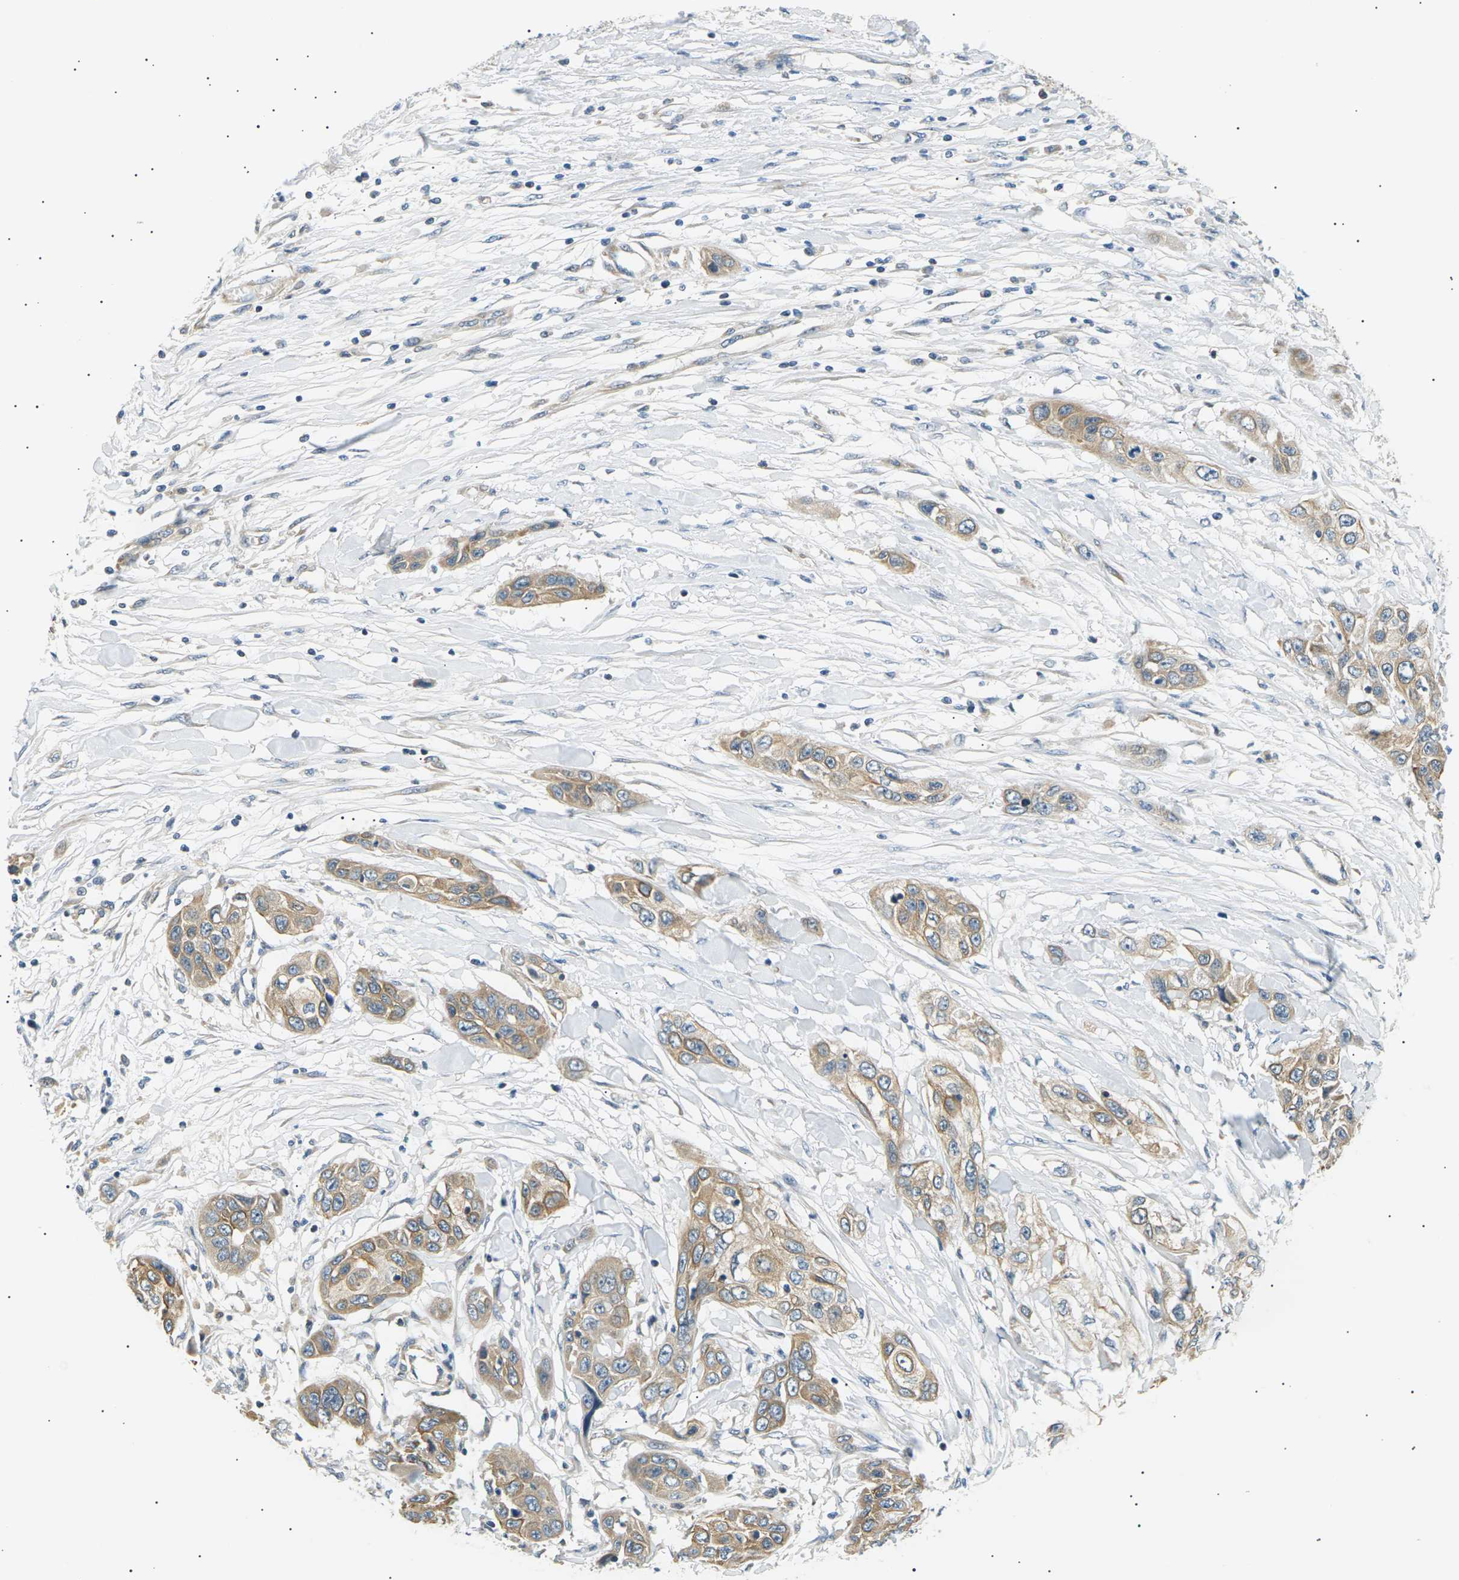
{"staining": {"intensity": "weak", "quantity": ">75%", "location": "cytoplasmic/membranous"}, "tissue": "pancreatic cancer", "cell_type": "Tumor cells", "image_type": "cancer", "snomed": [{"axis": "morphology", "description": "Adenocarcinoma, NOS"}, {"axis": "topography", "description": "Pancreas"}], "caption": "Human pancreatic cancer (adenocarcinoma) stained with a protein marker shows weak staining in tumor cells.", "gene": "TBC1D8", "patient": {"sex": "female", "age": 70}}